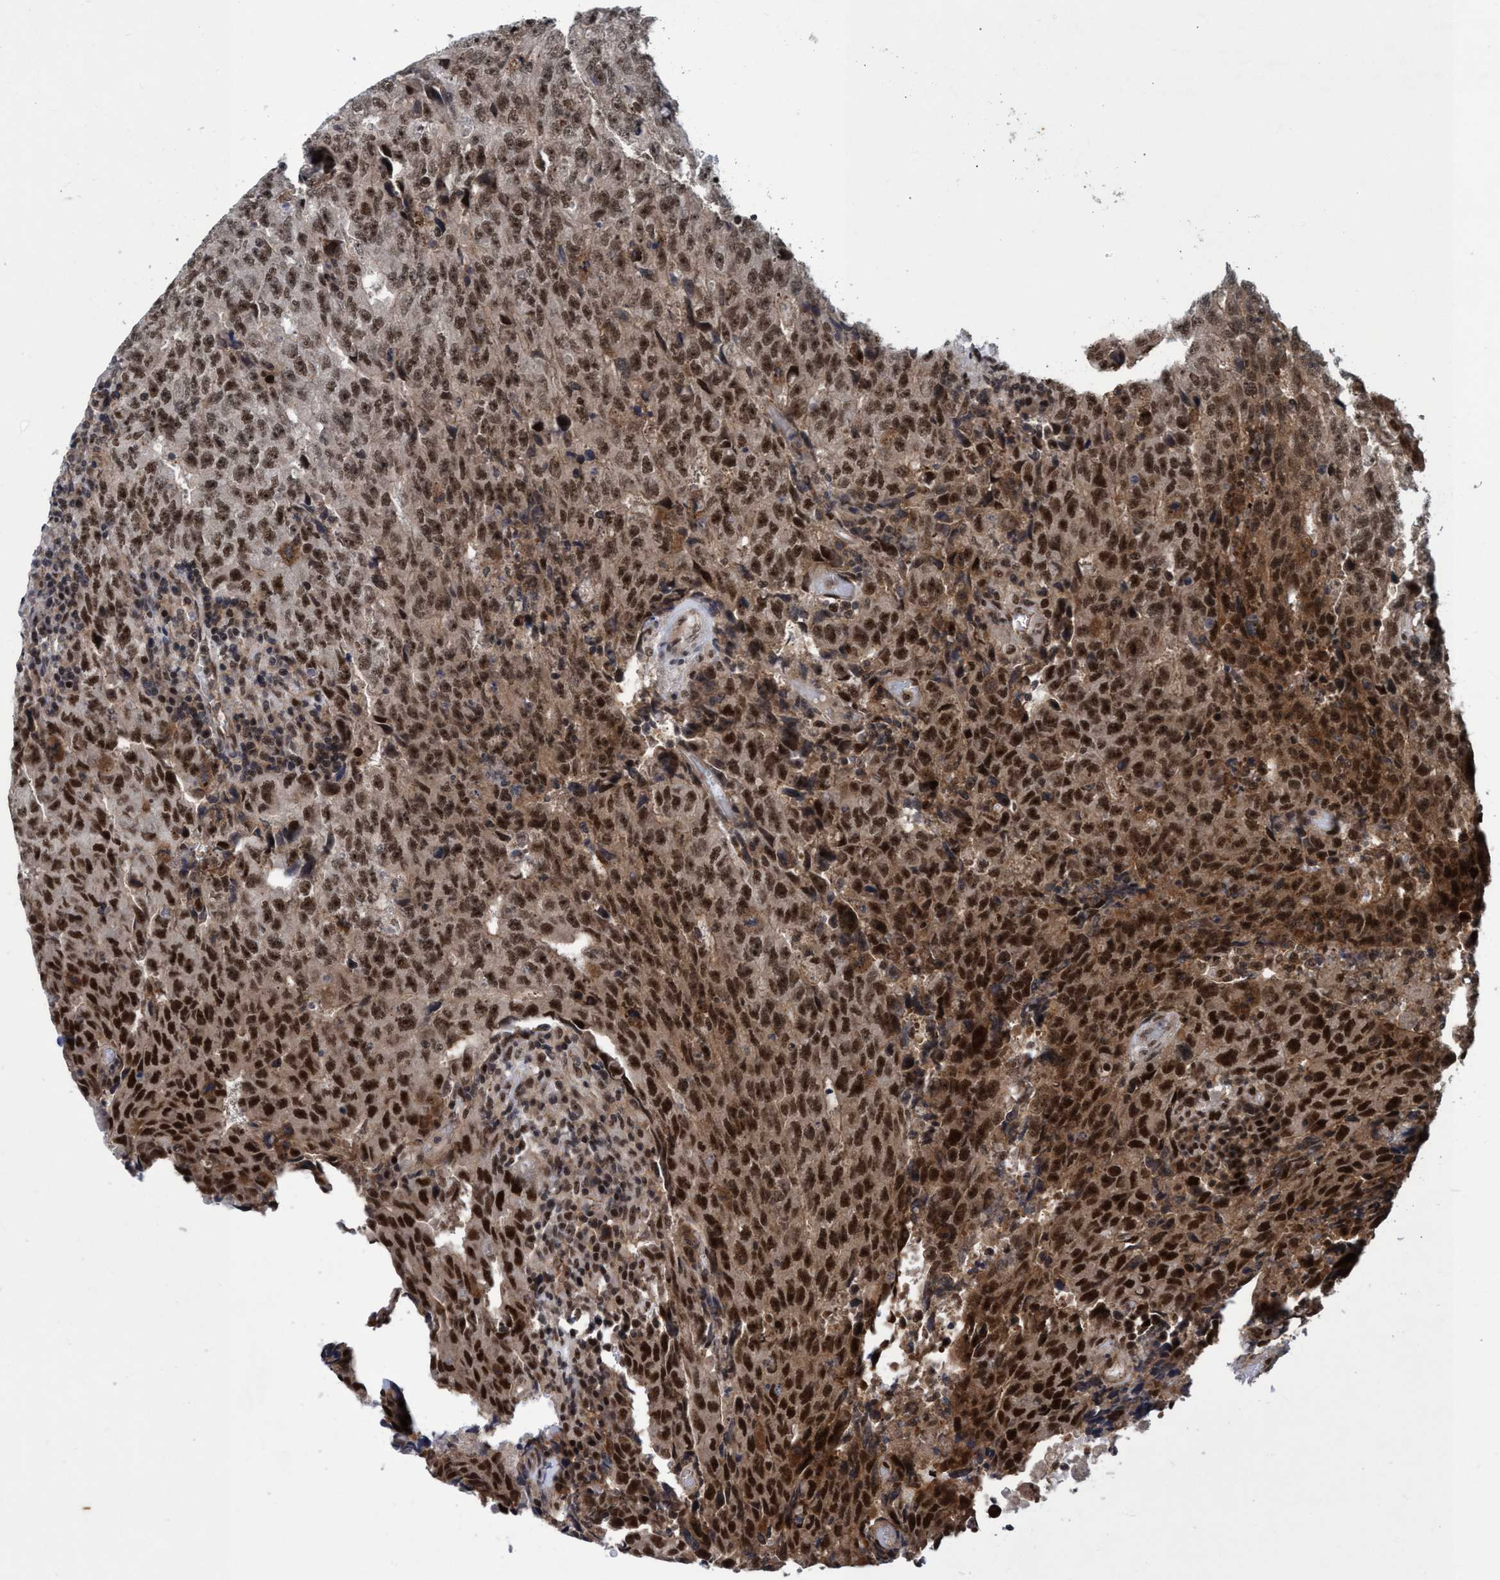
{"staining": {"intensity": "strong", "quantity": ">75%", "location": "cytoplasmic/membranous,nuclear"}, "tissue": "testis cancer", "cell_type": "Tumor cells", "image_type": "cancer", "snomed": [{"axis": "morphology", "description": "Necrosis, NOS"}, {"axis": "morphology", "description": "Carcinoma, Embryonal, NOS"}, {"axis": "topography", "description": "Testis"}], "caption": "High-magnification brightfield microscopy of testis cancer (embryonal carcinoma) stained with DAB (brown) and counterstained with hematoxylin (blue). tumor cells exhibit strong cytoplasmic/membranous and nuclear positivity is seen in about>75% of cells.", "gene": "GTF2F1", "patient": {"sex": "male", "age": 19}}